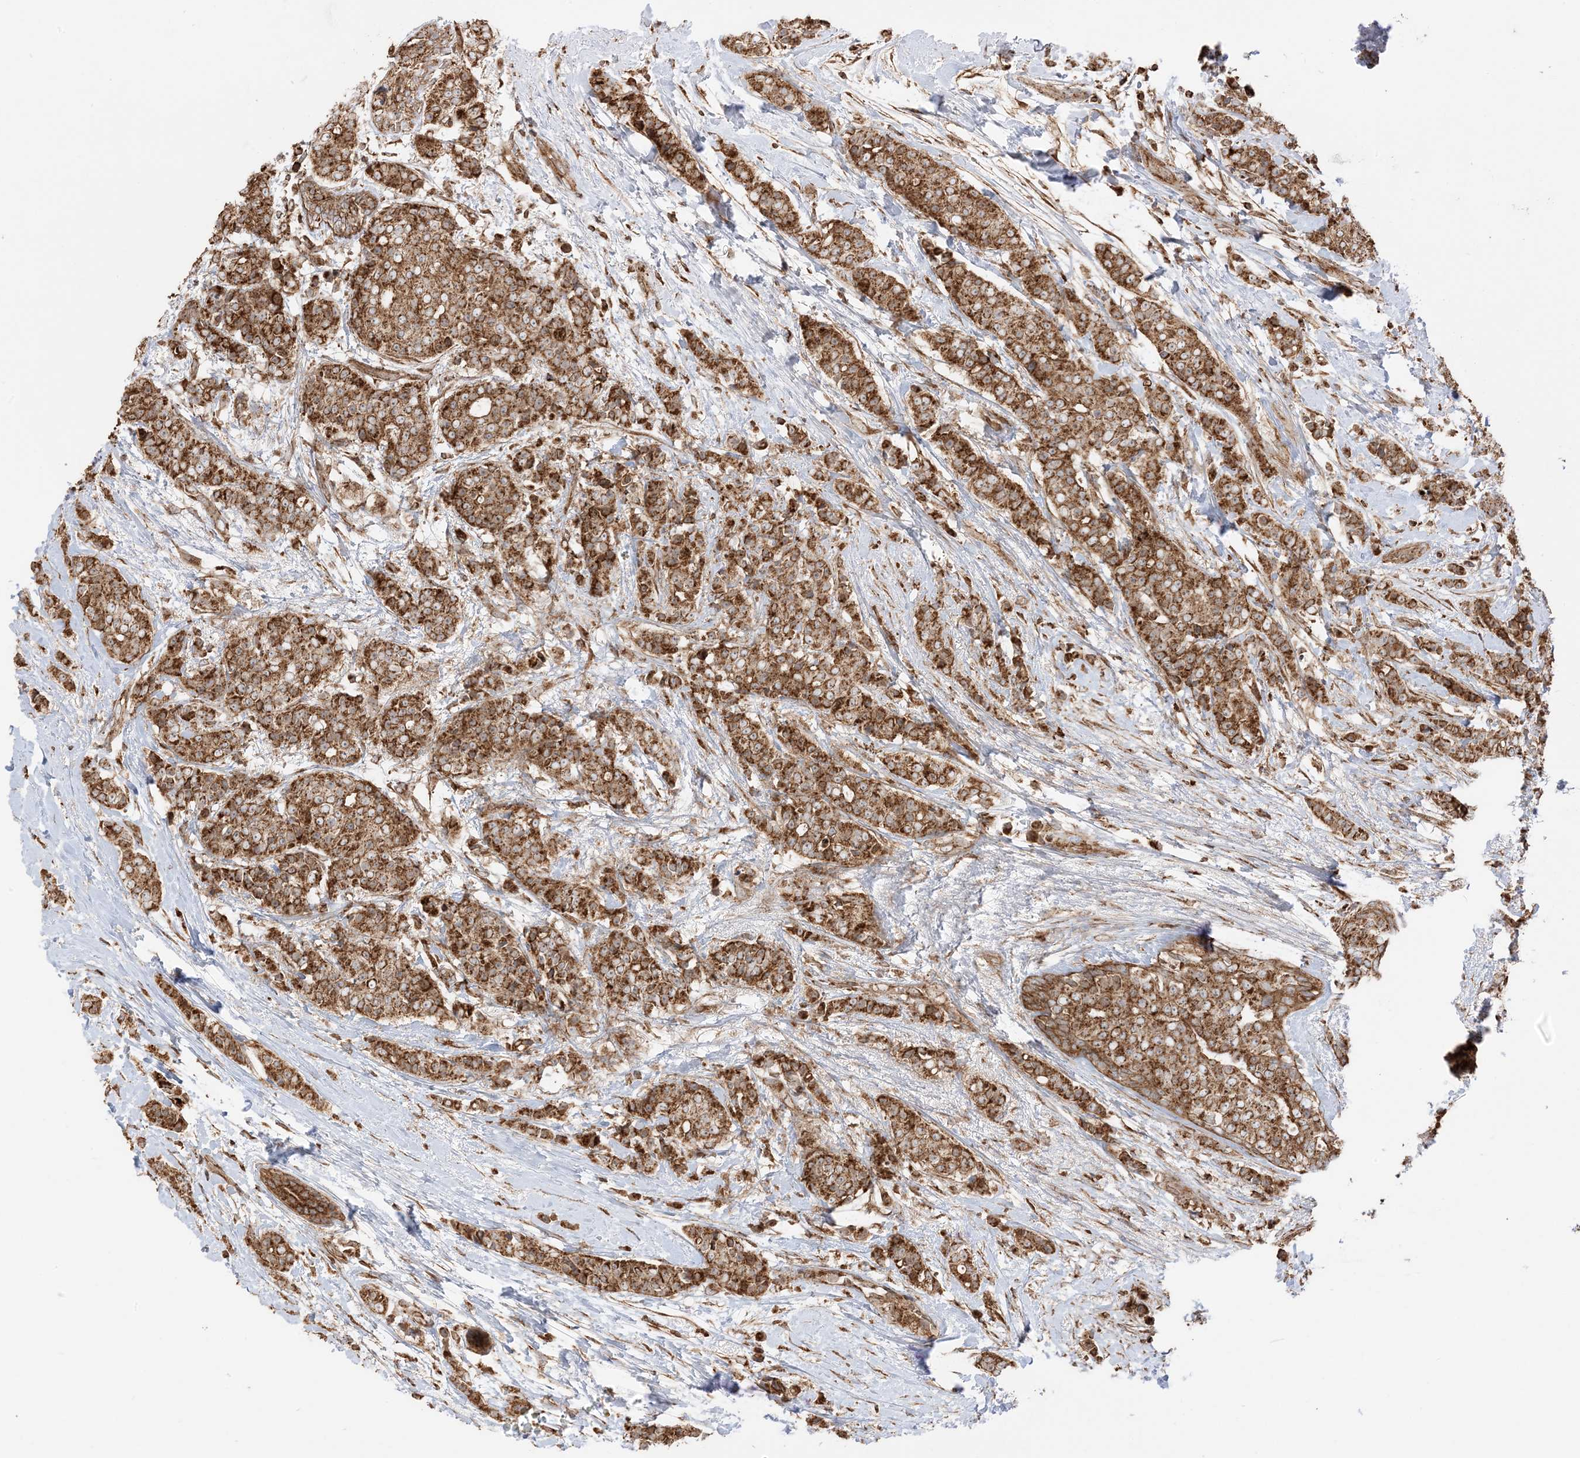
{"staining": {"intensity": "strong", "quantity": ">75%", "location": "cytoplasmic/membranous"}, "tissue": "breast cancer", "cell_type": "Tumor cells", "image_type": "cancer", "snomed": [{"axis": "morphology", "description": "Lobular carcinoma"}, {"axis": "topography", "description": "Breast"}], "caption": "Tumor cells show strong cytoplasmic/membranous positivity in approximately >75% of cells in breast cancer (lobular carcinoma).", "gene": "N4BP3", "patient": {"sex": "female", "age": 51}}